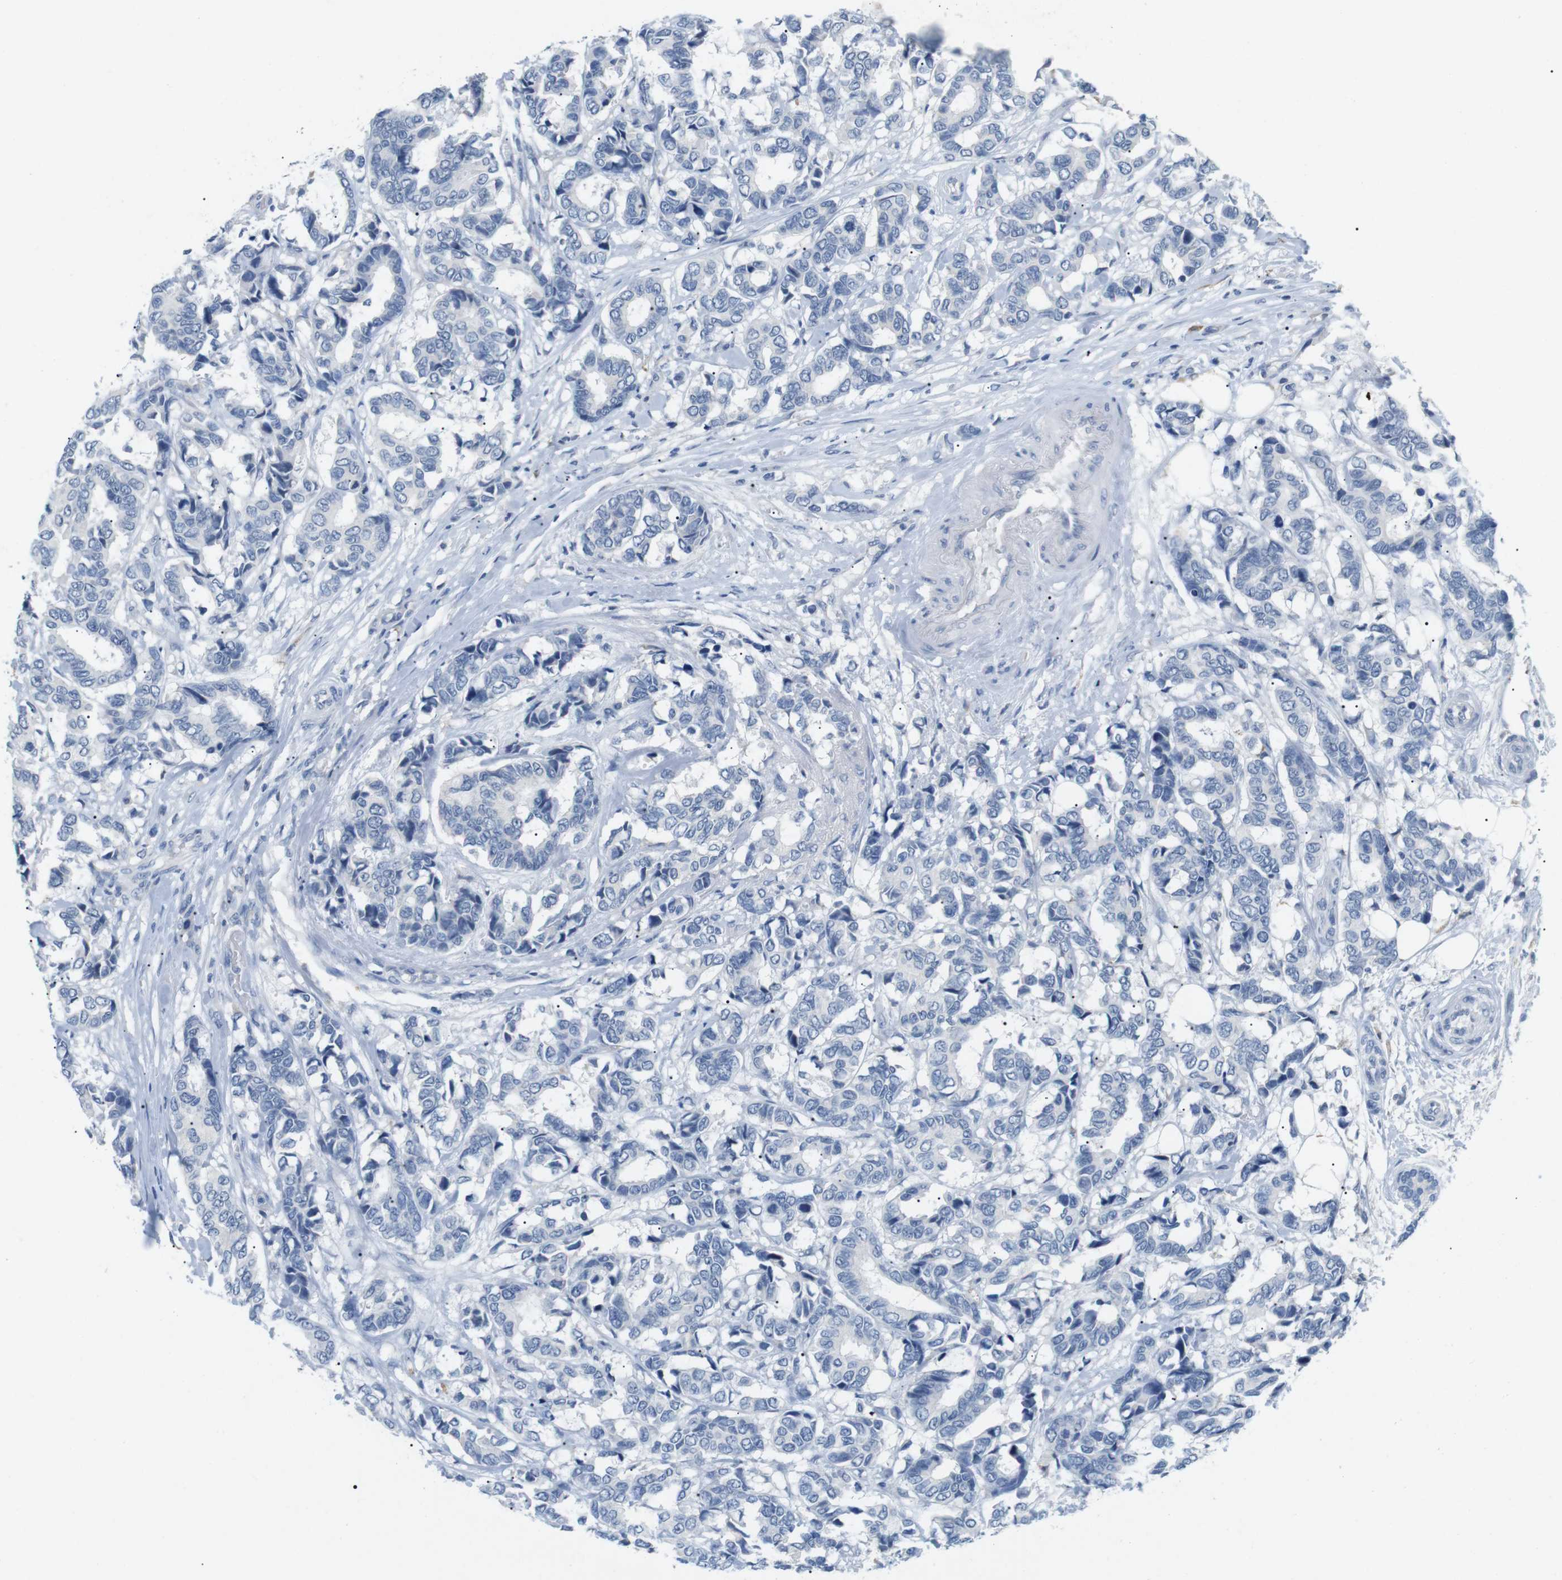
{"staining": {"intensity": "negative", "quantity": "none", "location": "none"}, "tissue": "breast cancer", "cell_type": "Tumor cells", "image_type": "cancer", "snomed": [{"axis": "morphology", "description": "Duct carcinoma"}, {"axis": "topography", "description": "Breast"}], "caption": "A high-resolution histopathology image shows immunohistochemistry (IHC) staining of breast intraductal carcinoma, which exhibits no significant staining in tumor cells.", "gene": "FCGRT", "patient": {"sex": "female", "age": 87}}